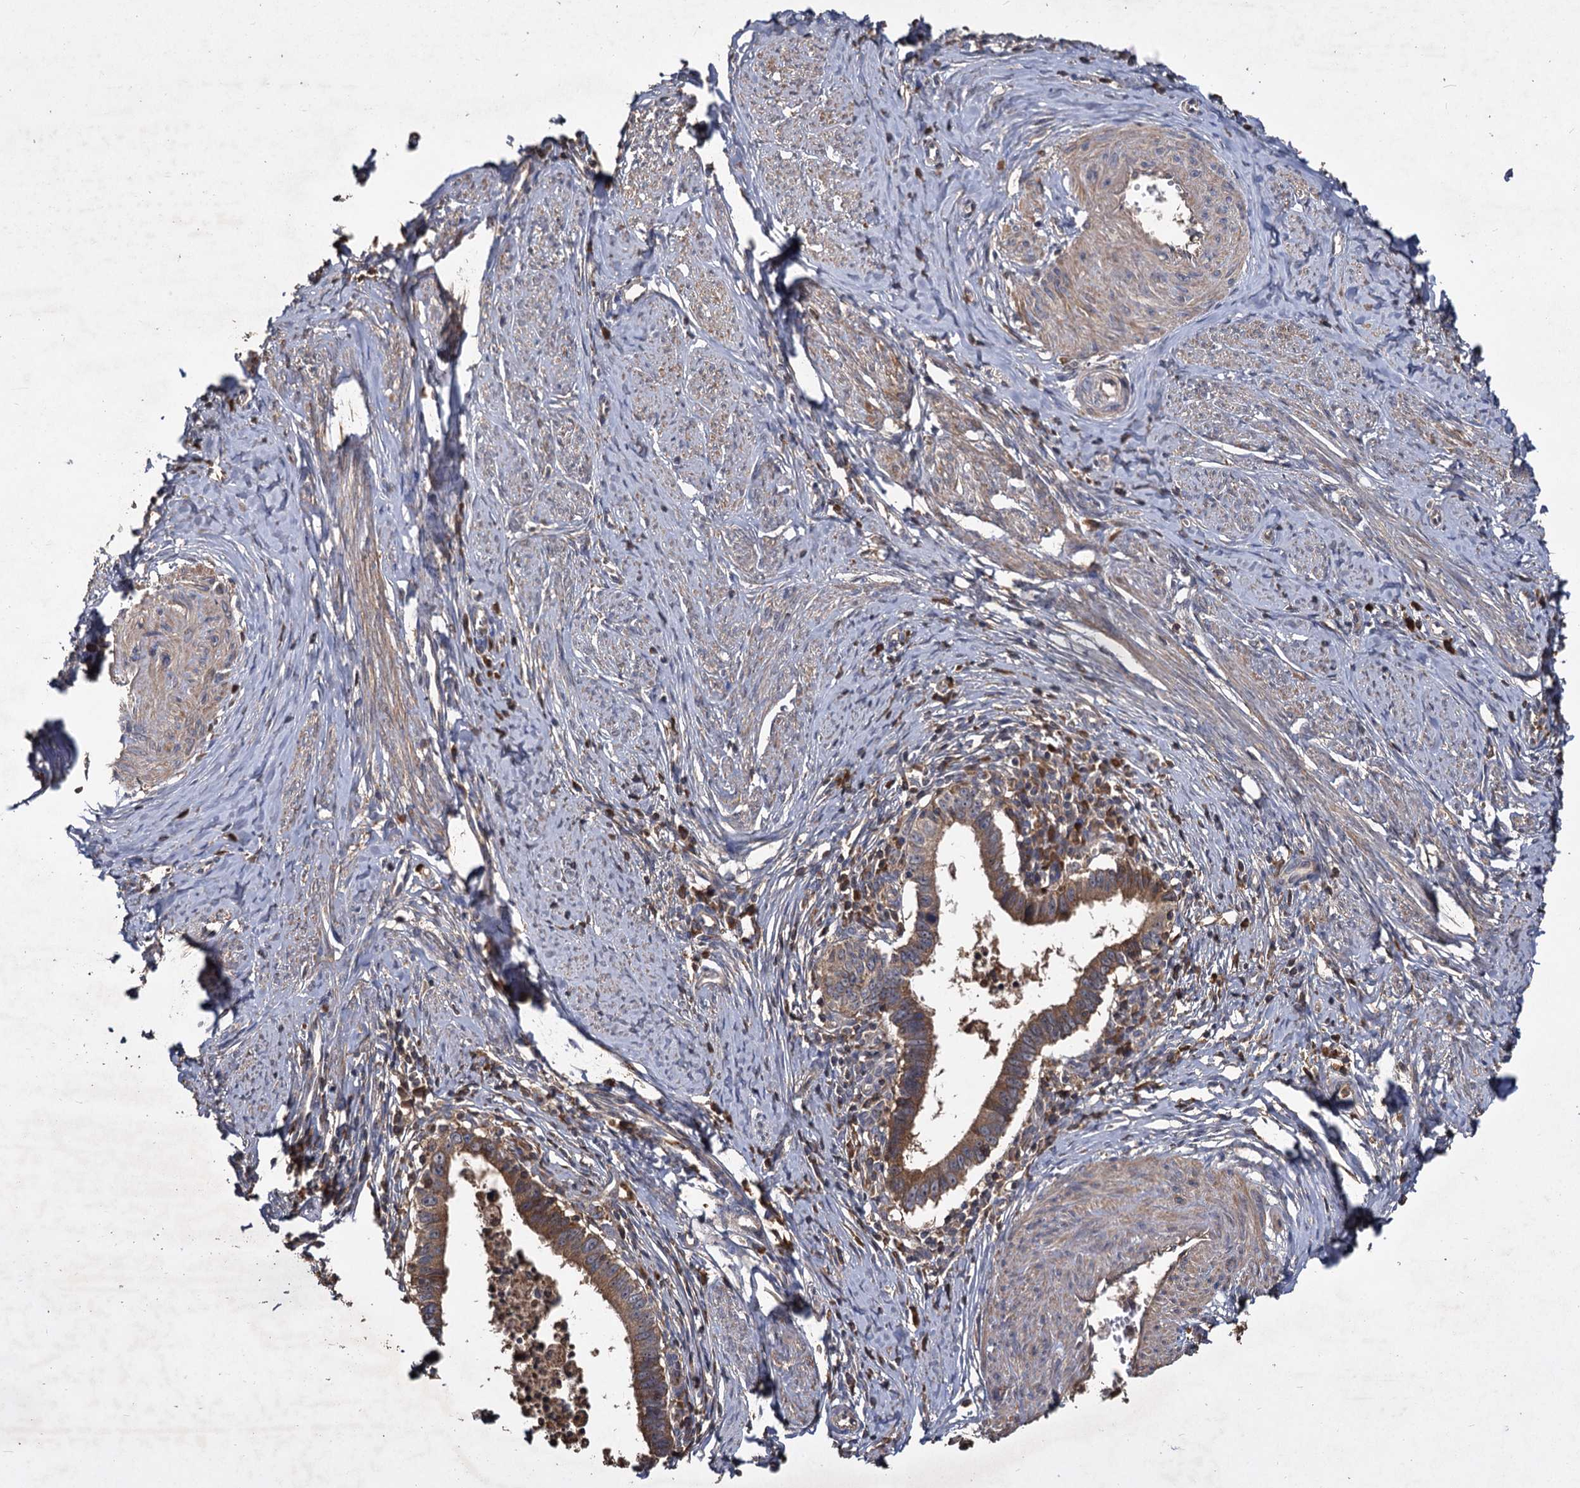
{"staining": {"intensity": "moderate", "quantity": ">75%", "location": "cytoplasmic/membranous"}, "tissue": "cervical cancer", "cell_type": "Tumor cells", "image_type": "cancer", "snomed": [{"axis": "morphology", "description": "Adenocarcinoma, NOS"}, {"axis": "topography", "description": "Cervix"}], "caption": "DAB (3,3'-diaminobenzidine) immunohistochemical staining of cervical adenocarcinoma shows moderate cytoplasmic/membranous protein expression in approximately >75% of tumor cells.", "gene": "GCLC", "patient": {"sex": "female", "age": 36}}